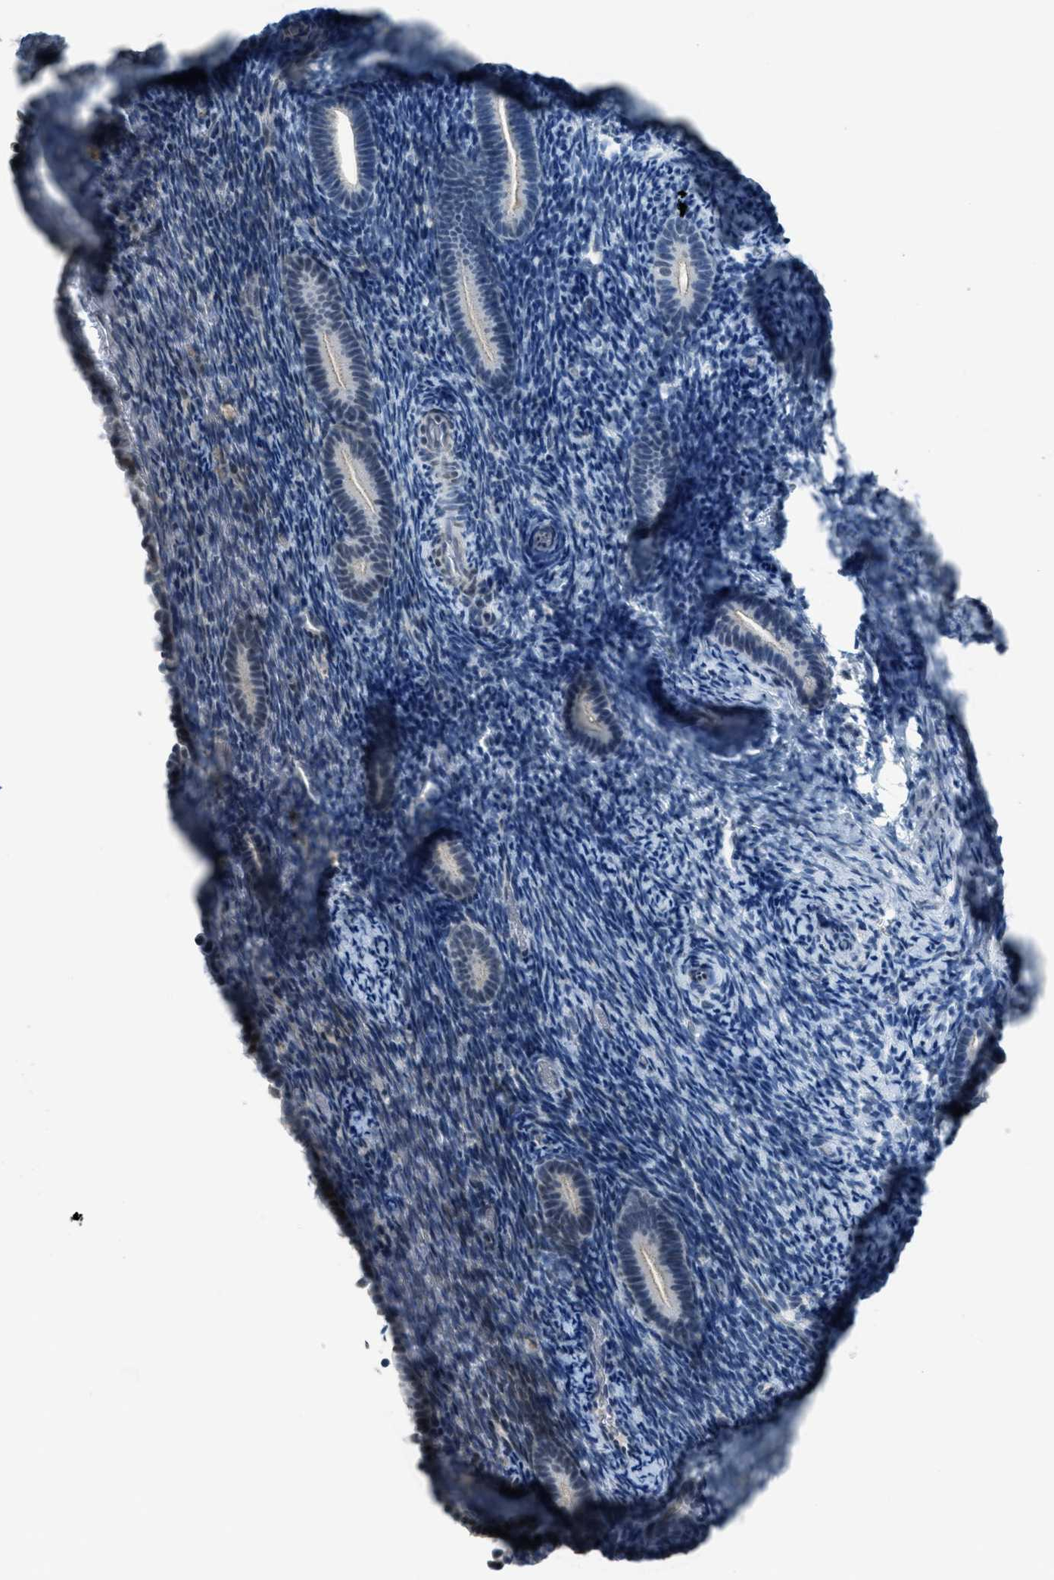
{"staining": {"intensity": "negative", "quantity": "none", "location": "none"}, "tissue": "endometrium", "cell_type": "Cells in endometrial stroma", "image_type": "normal", "snomed": [{"axis": "morphology", "description": "Normal tissue, NOS"}, {"axis": "topography", "description": "Endometrium"}], "caption": "Human endometrium stained for a protein using immunohistochemistry (IHC) exhibits no expression in cells in endometrial stroma.", "gene": "TTC13", "patient": {"sex": "female", "age": 51}}